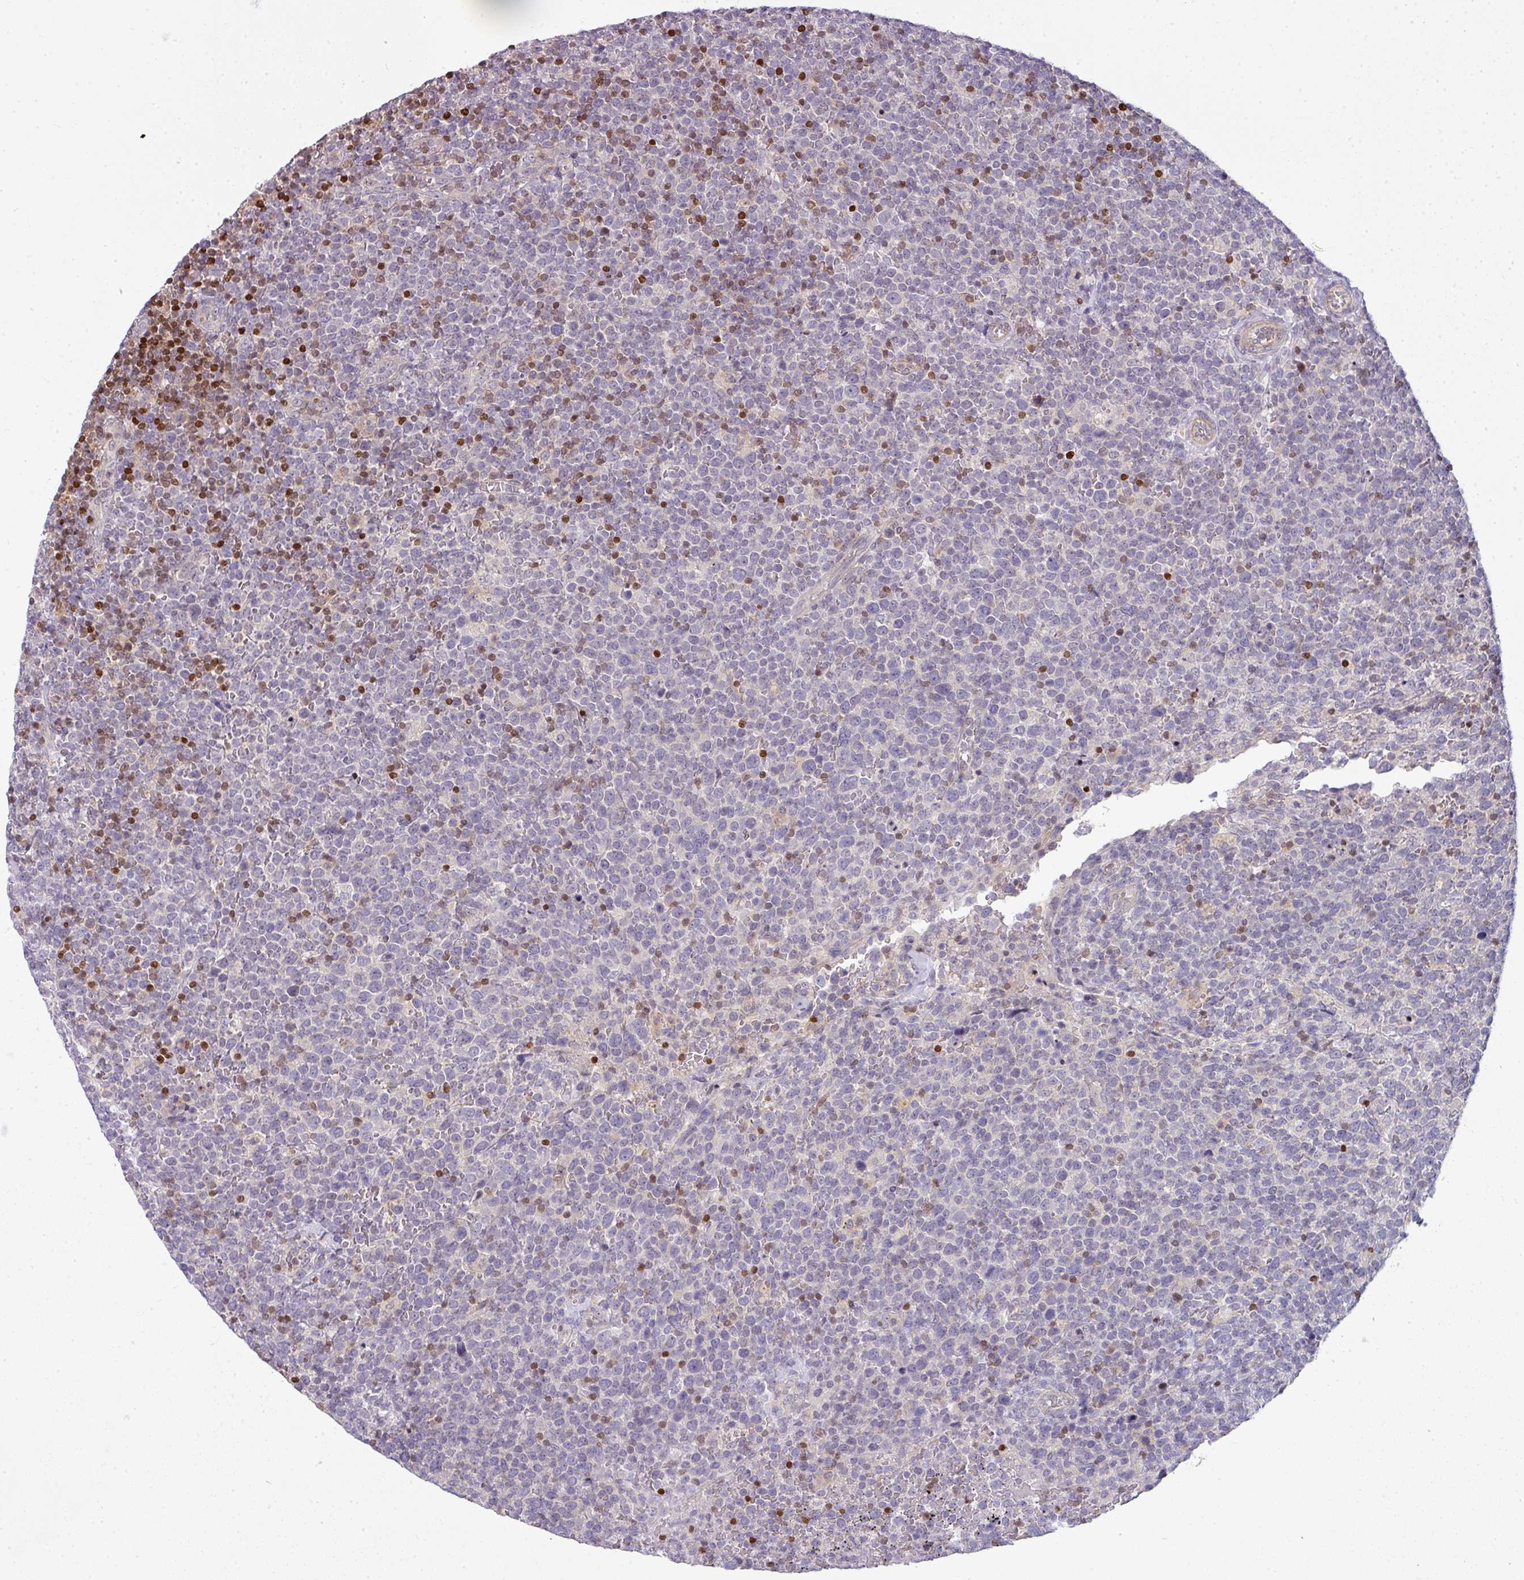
{"staining": {"intensity": "negative", "quantity": "none", "location": "none"}, "tissue": "lymphoma", "cell_type": "Tumor cells", "image_type": "cancer", "snomed": [{"axis": "morphology", "description": "Malignant lymphoma, non-Hodgkin's type, High grade"}, {"axis": "topography", "description": "Lymph node"}], "caption": "Immunohistochemistry of lymphoma shows no expression in tumor cells.", "gene": "STAT5A", "patient": {"sex": "male", "age": 61}}